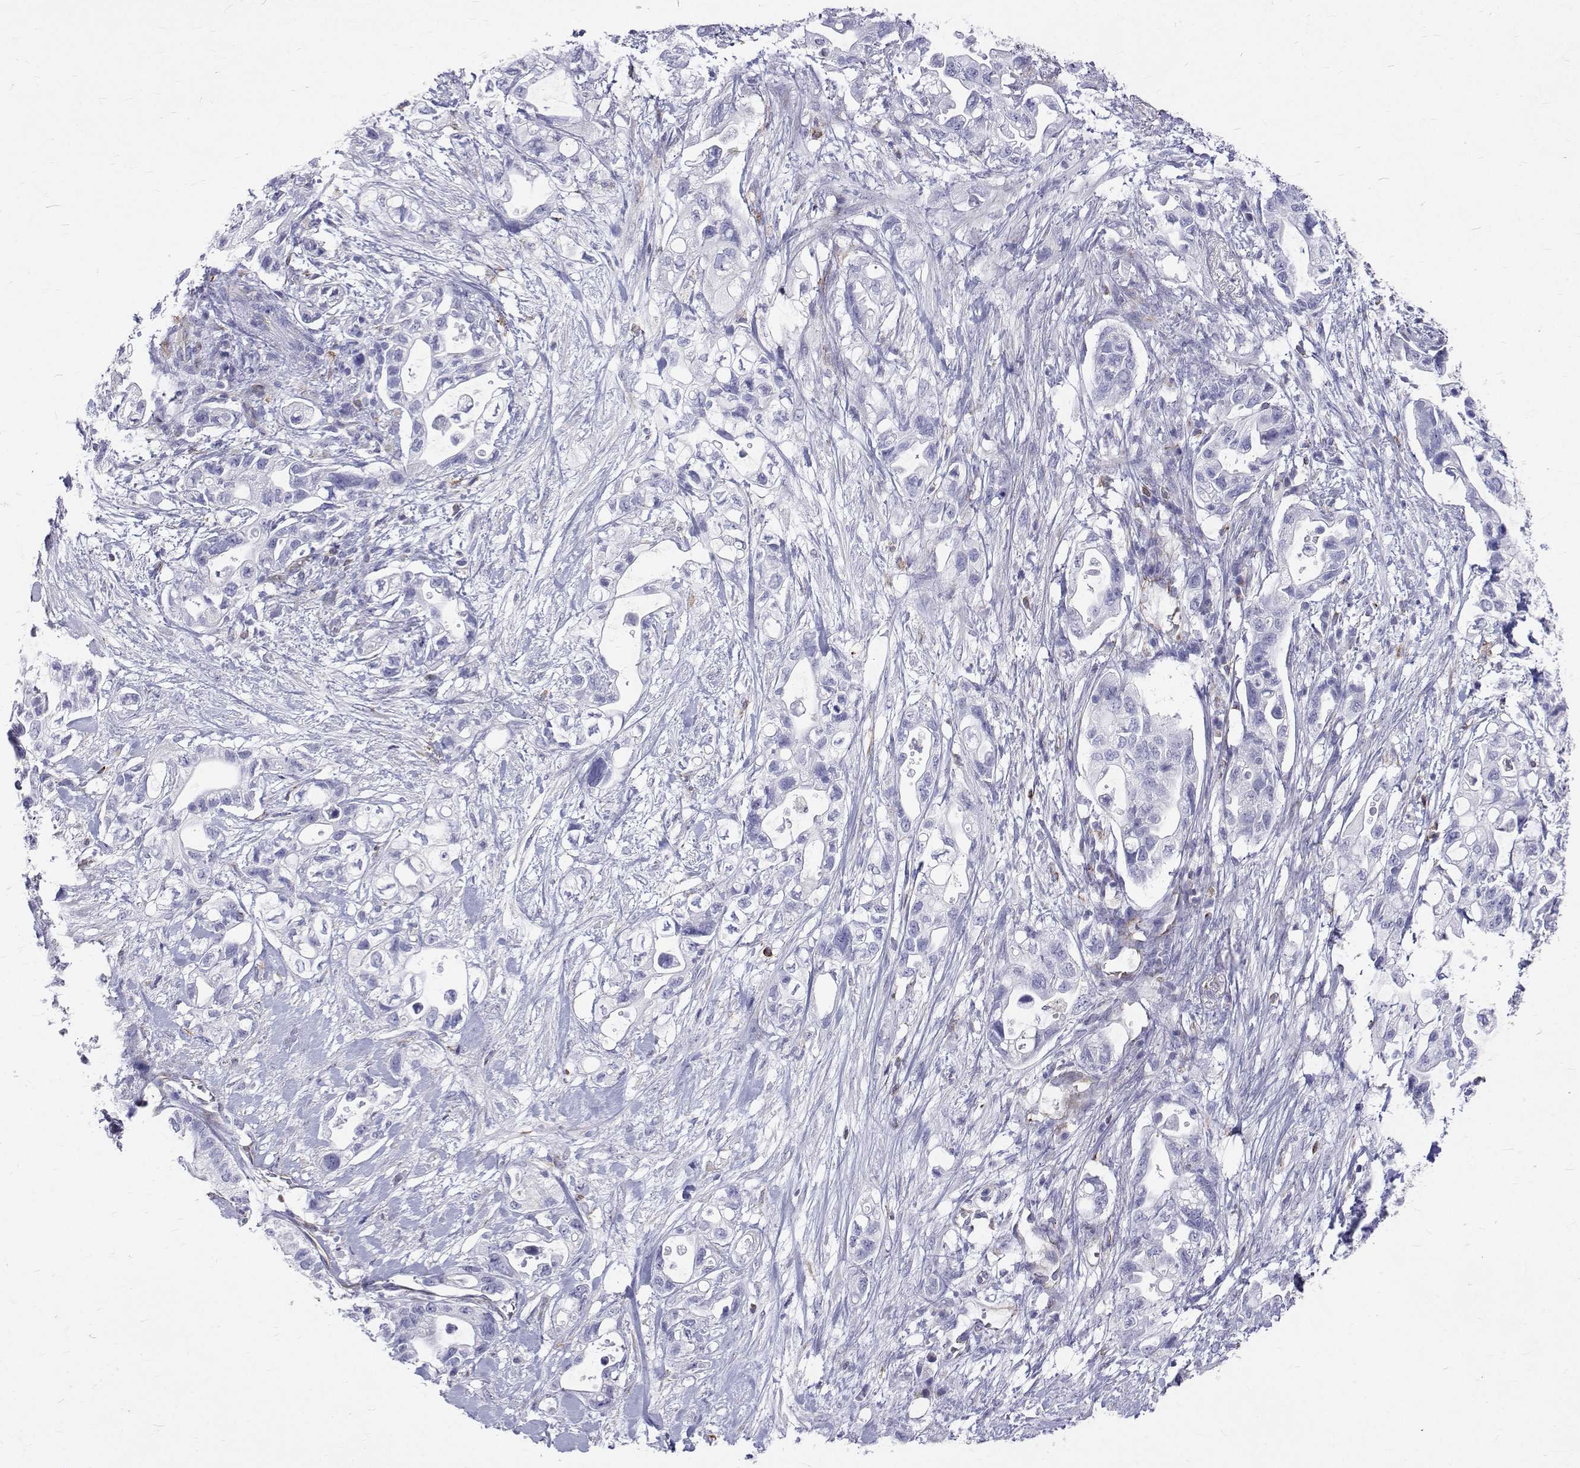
{"staining": {"intensity": "negative", "quantity": "none", "location": "none"}, "tissue": "pancreatic cancer", "cell_type": "Tumor cells", "image_type": "cancer", "snomed": [{"axis": "morphology", "description": "Adenocarcinoma, NOS"}, {"axis": "topography", "description": "Pancreas"}], "caption": "Tumor cells show no significant staining in pancreatic cancer (adenocarcinoma). (Immunohistochemistry, brightfield microscopy, high magnification).", "gene": "OPRPN", "patient": {"sex": "female", "age": 72}}